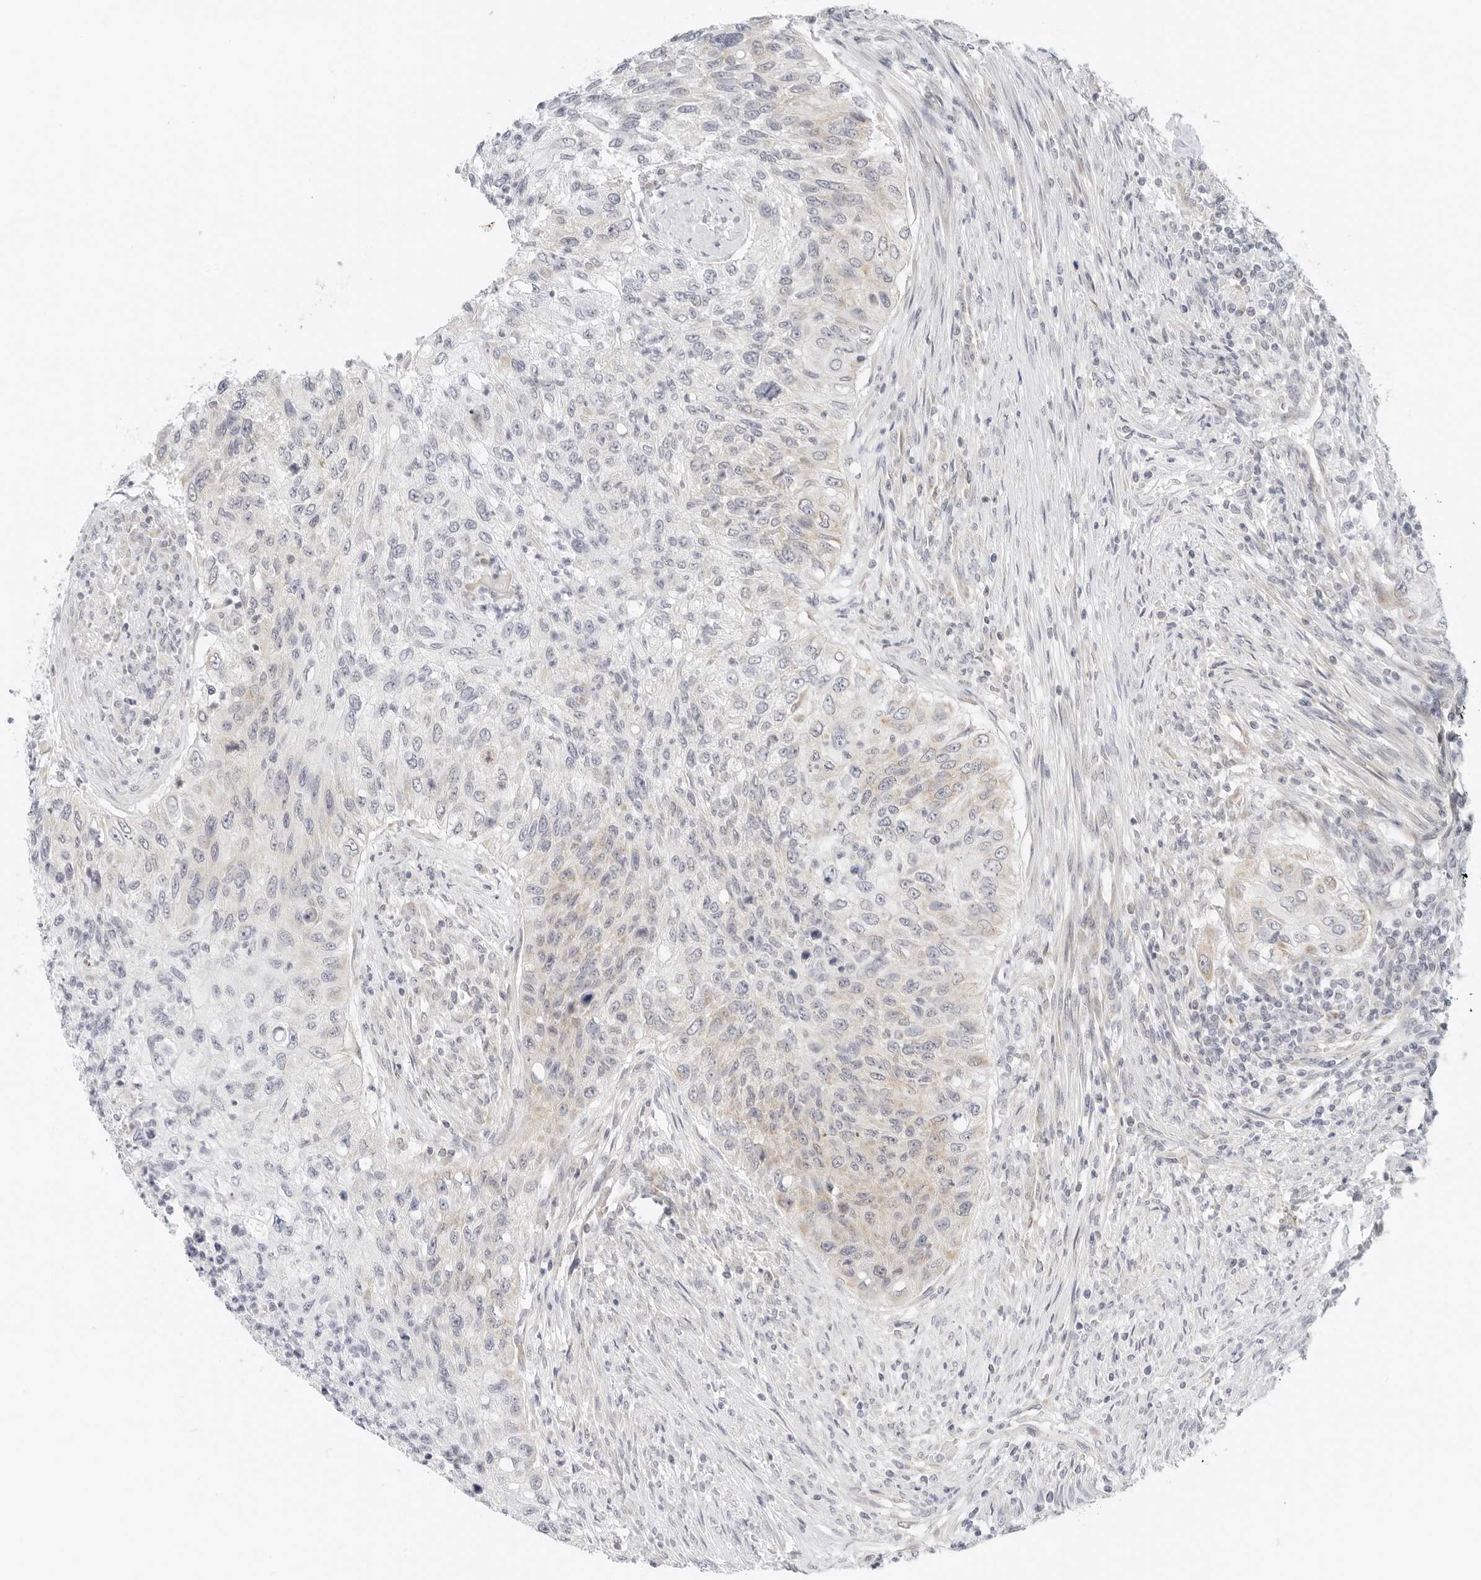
{"staining": {"intensity": "weak", "quantity": "<25%", "location": "cytoplasmic/membranous"}, "tissue": "urothelial cancer", "cell_type": "Tumor cells", "image_type": "cancer", "snomed": [{"axis": "morphology", "description": "Urothelial carcinoma, High grade"}, {"axis": "topography", "description": "Urinary bladder"}], "caption": "Immunohistochemistry photomicrograph of neoplastic tissue: human urothelial cancer stained with DAB demonstrates no significant protein staining in tumor cells.", "gene": "RC3H1", "patient": {"sex": "female", "age": 60}}